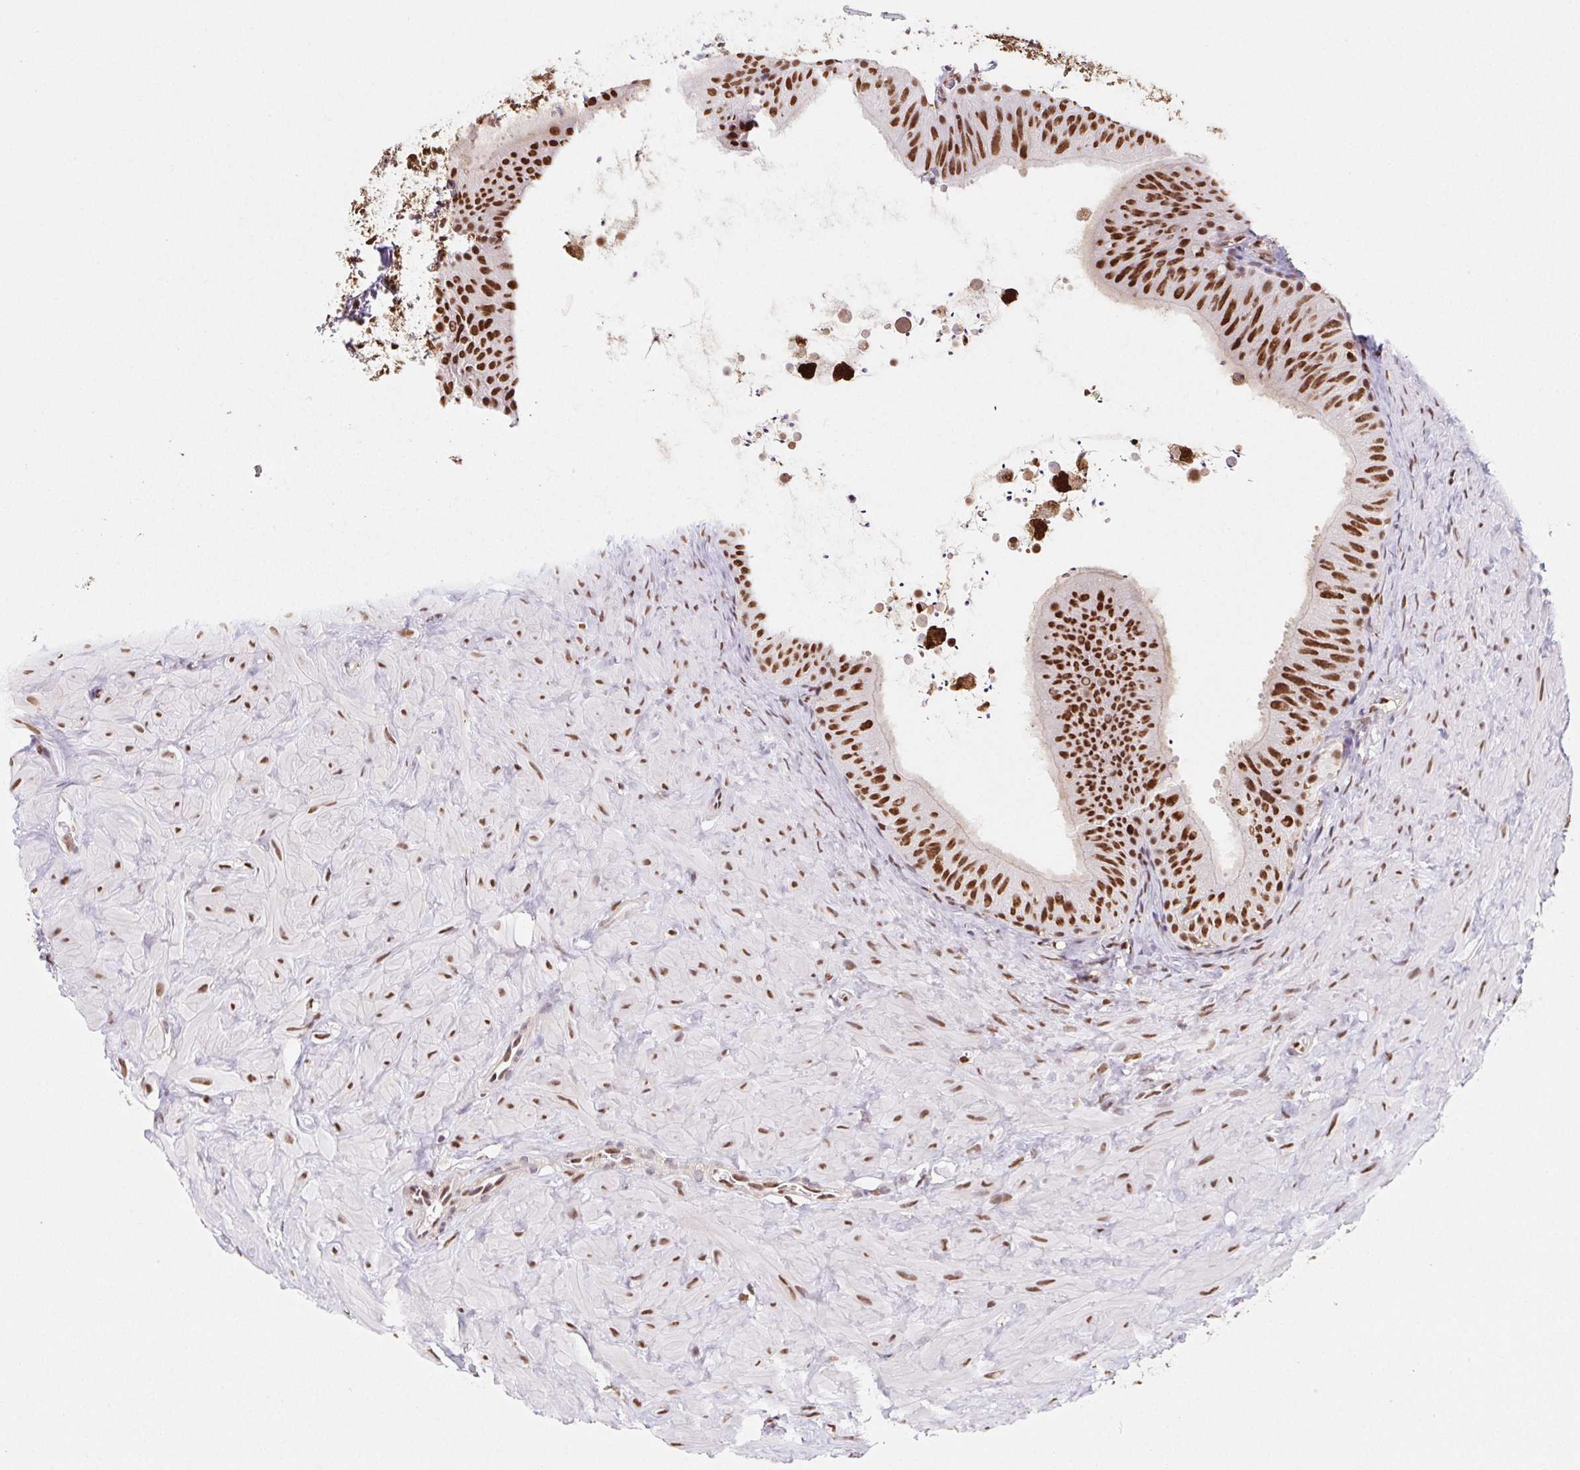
{"staining": {"intensity": "strong", "quantity": ">75%", "location": "nuclear"}, "tissue": "epididymis", "cell_type": "Glandular cells", "image_type": "normal", "snomed": [{"axis": "morphology", "description": "Normal tissue, NOS"}, {"axis": "topography", "description": "Epididymis, spermatic cord, NOS"}, {"axis": "topography", "description": "Epididymis"}], "caption": "This image reveals immunohistochemistry (IHC) staining of benign human epididymis, with high strong nuclear positivity in approximately >75% of glandular cells.", "gene": "SETSIP", "patient": {"sex": "male", "age": 31}}